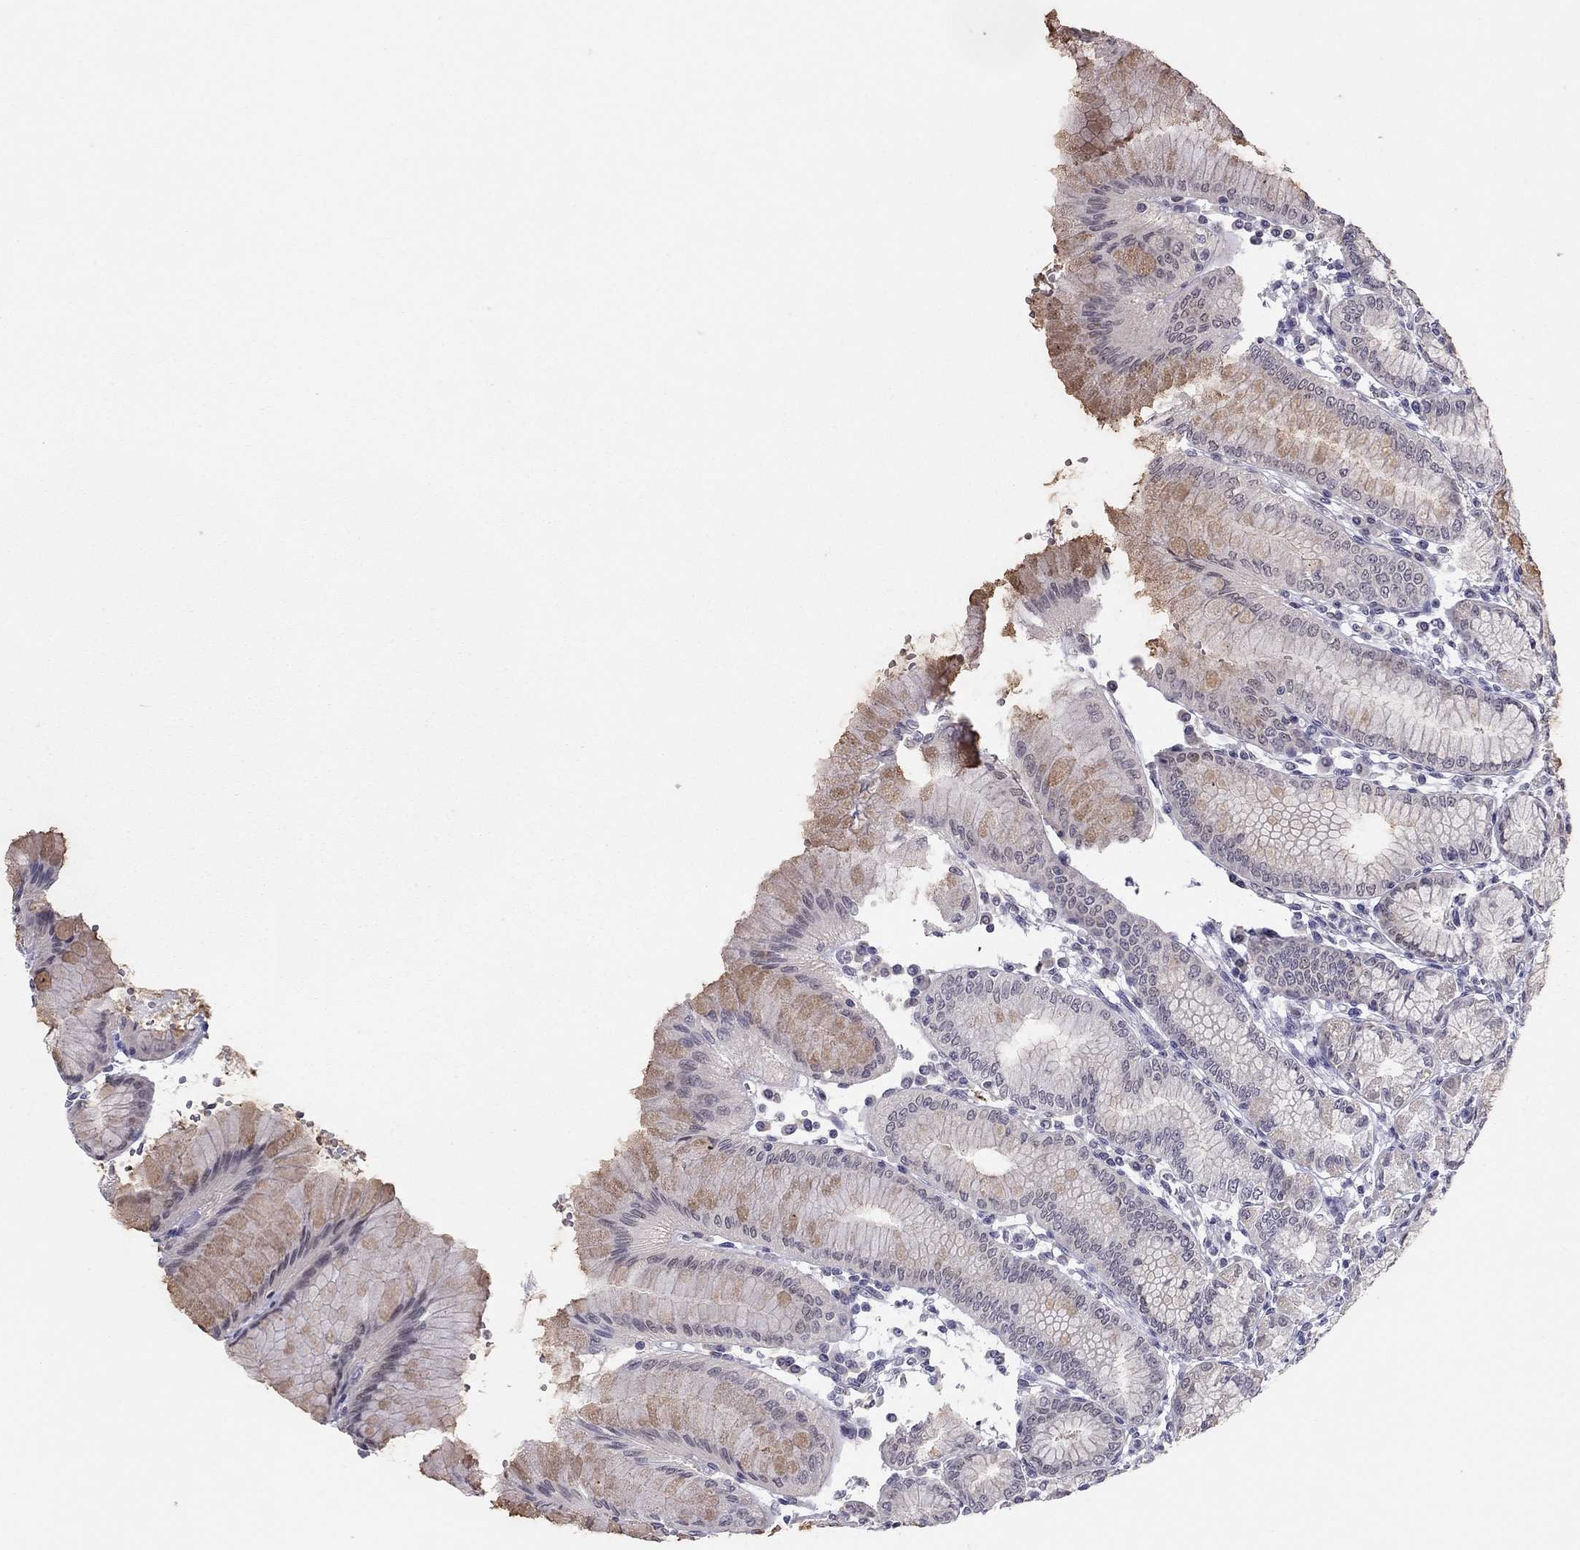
{"staining": {"intensity": "negative", "quantity": "none", "location": "none"}, "tissue": "stomach", "cell_type": "Glandular cells", "image_type": "normal", "snomed": [{"axis": "morphology", "description": "Normal tissue, NOS"}, {"axis": "topography", "description": "Skeletal muscle"}, {"axis": "topography", "description": "Stomach"}], "caption": "Glandular cells are negative for brown protein staining in benign stomach. (Brightfield microscopy of DAB (3,3'-diaminobenzidine) IHC at high magnification).", "gene": "HSF2BP", "patient": {"sex": "female", "age": 57}}